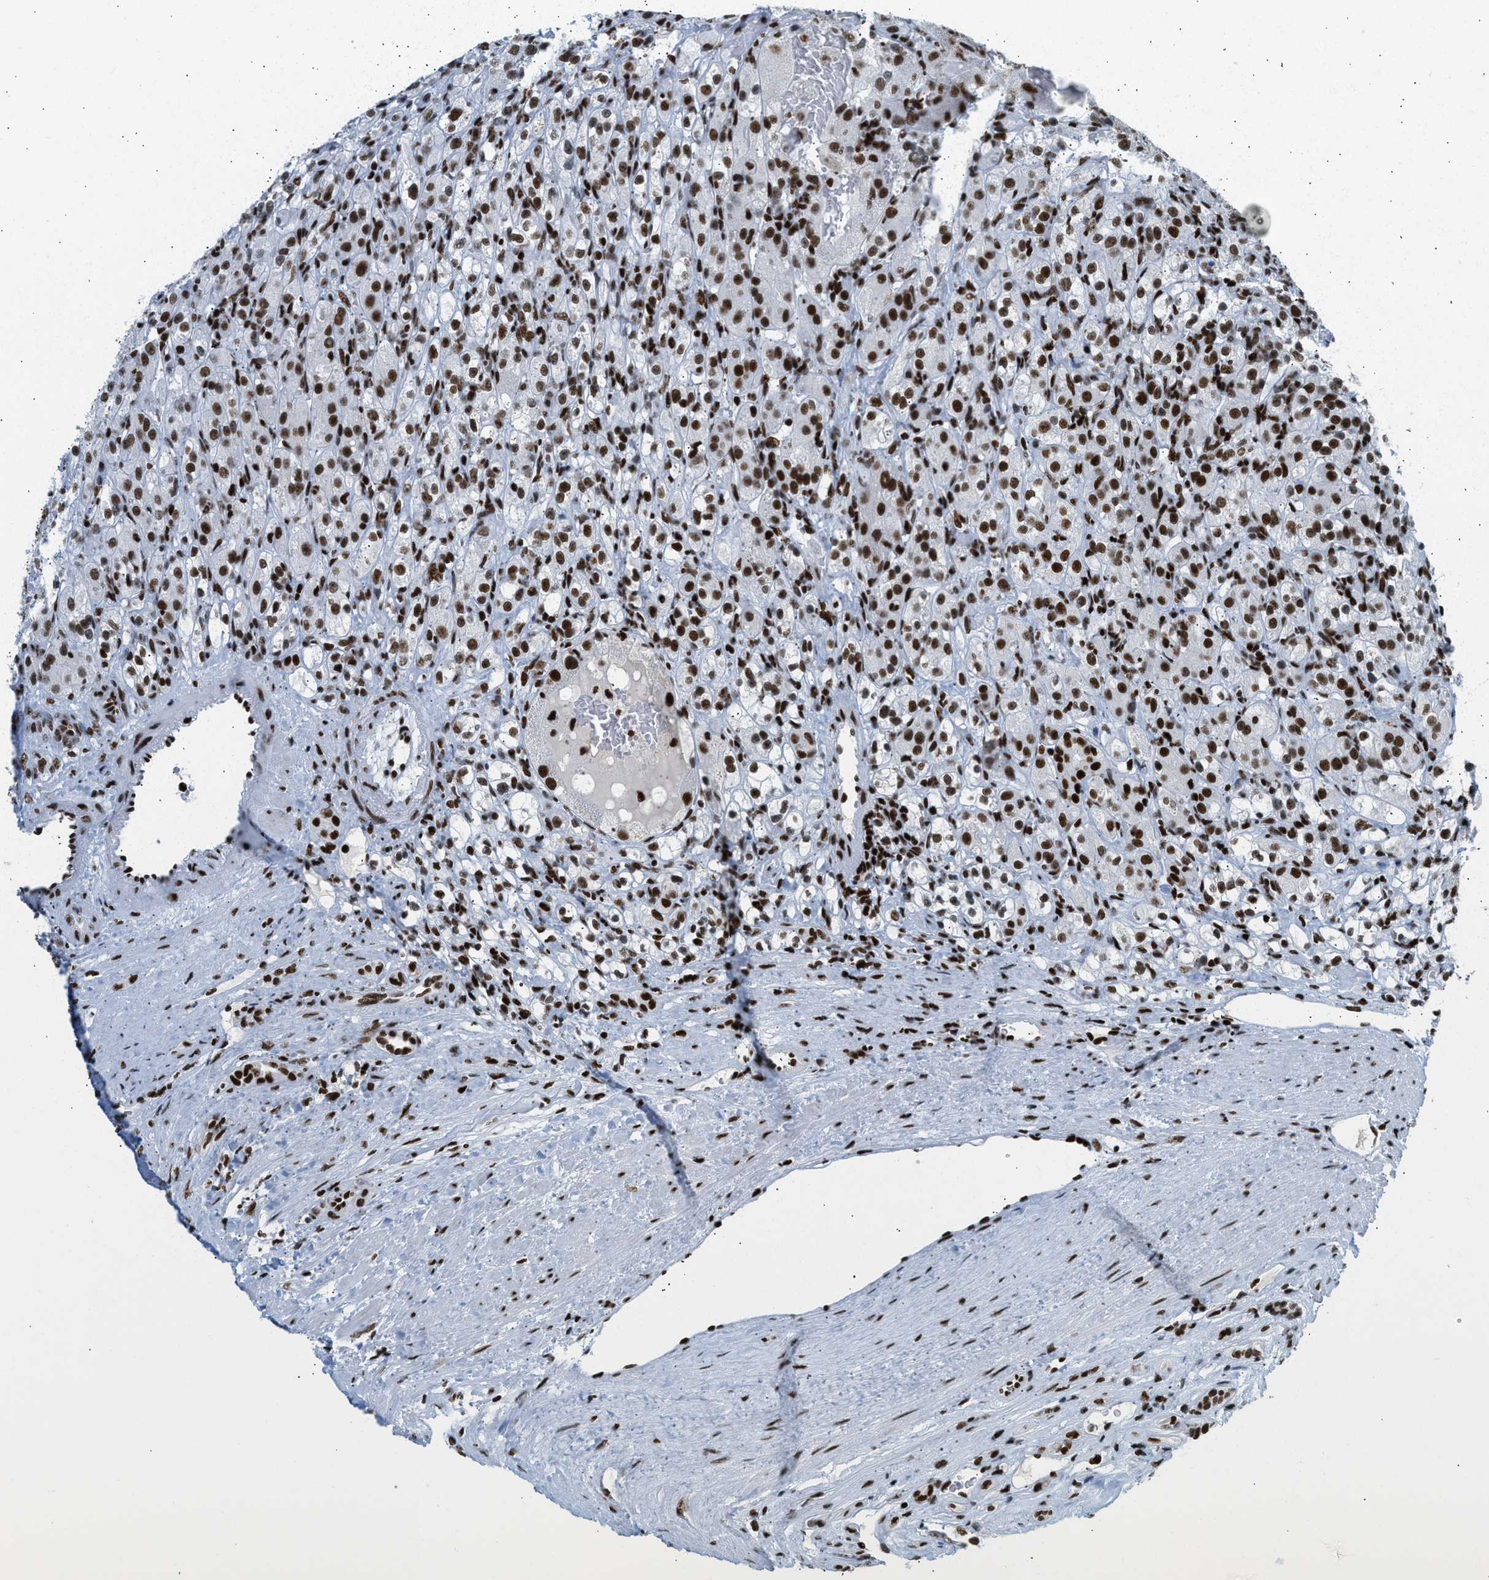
{"staining": {"intensity": "strong", "quantity": ">75%", "location": "nuclear"}, "tissue": "renal cancer", "cell_type": "Tumor cells", "image_type": "cancer", "snomed": [{"axis": "morphology", "description": "Normal tissue, NOS"}, {"axis": "morphology", "description": "Adenocarcinoma, NOS"}, {"axis": "topography", "description": "Kidney"}], "caption": "Brown immunohistochemical staining in human renal adenocarcinoma shows strong nuclear expression in about >75% of tumor cells.", "gene": "PIF1", "patient": {"sex": "male", "age": 61}}